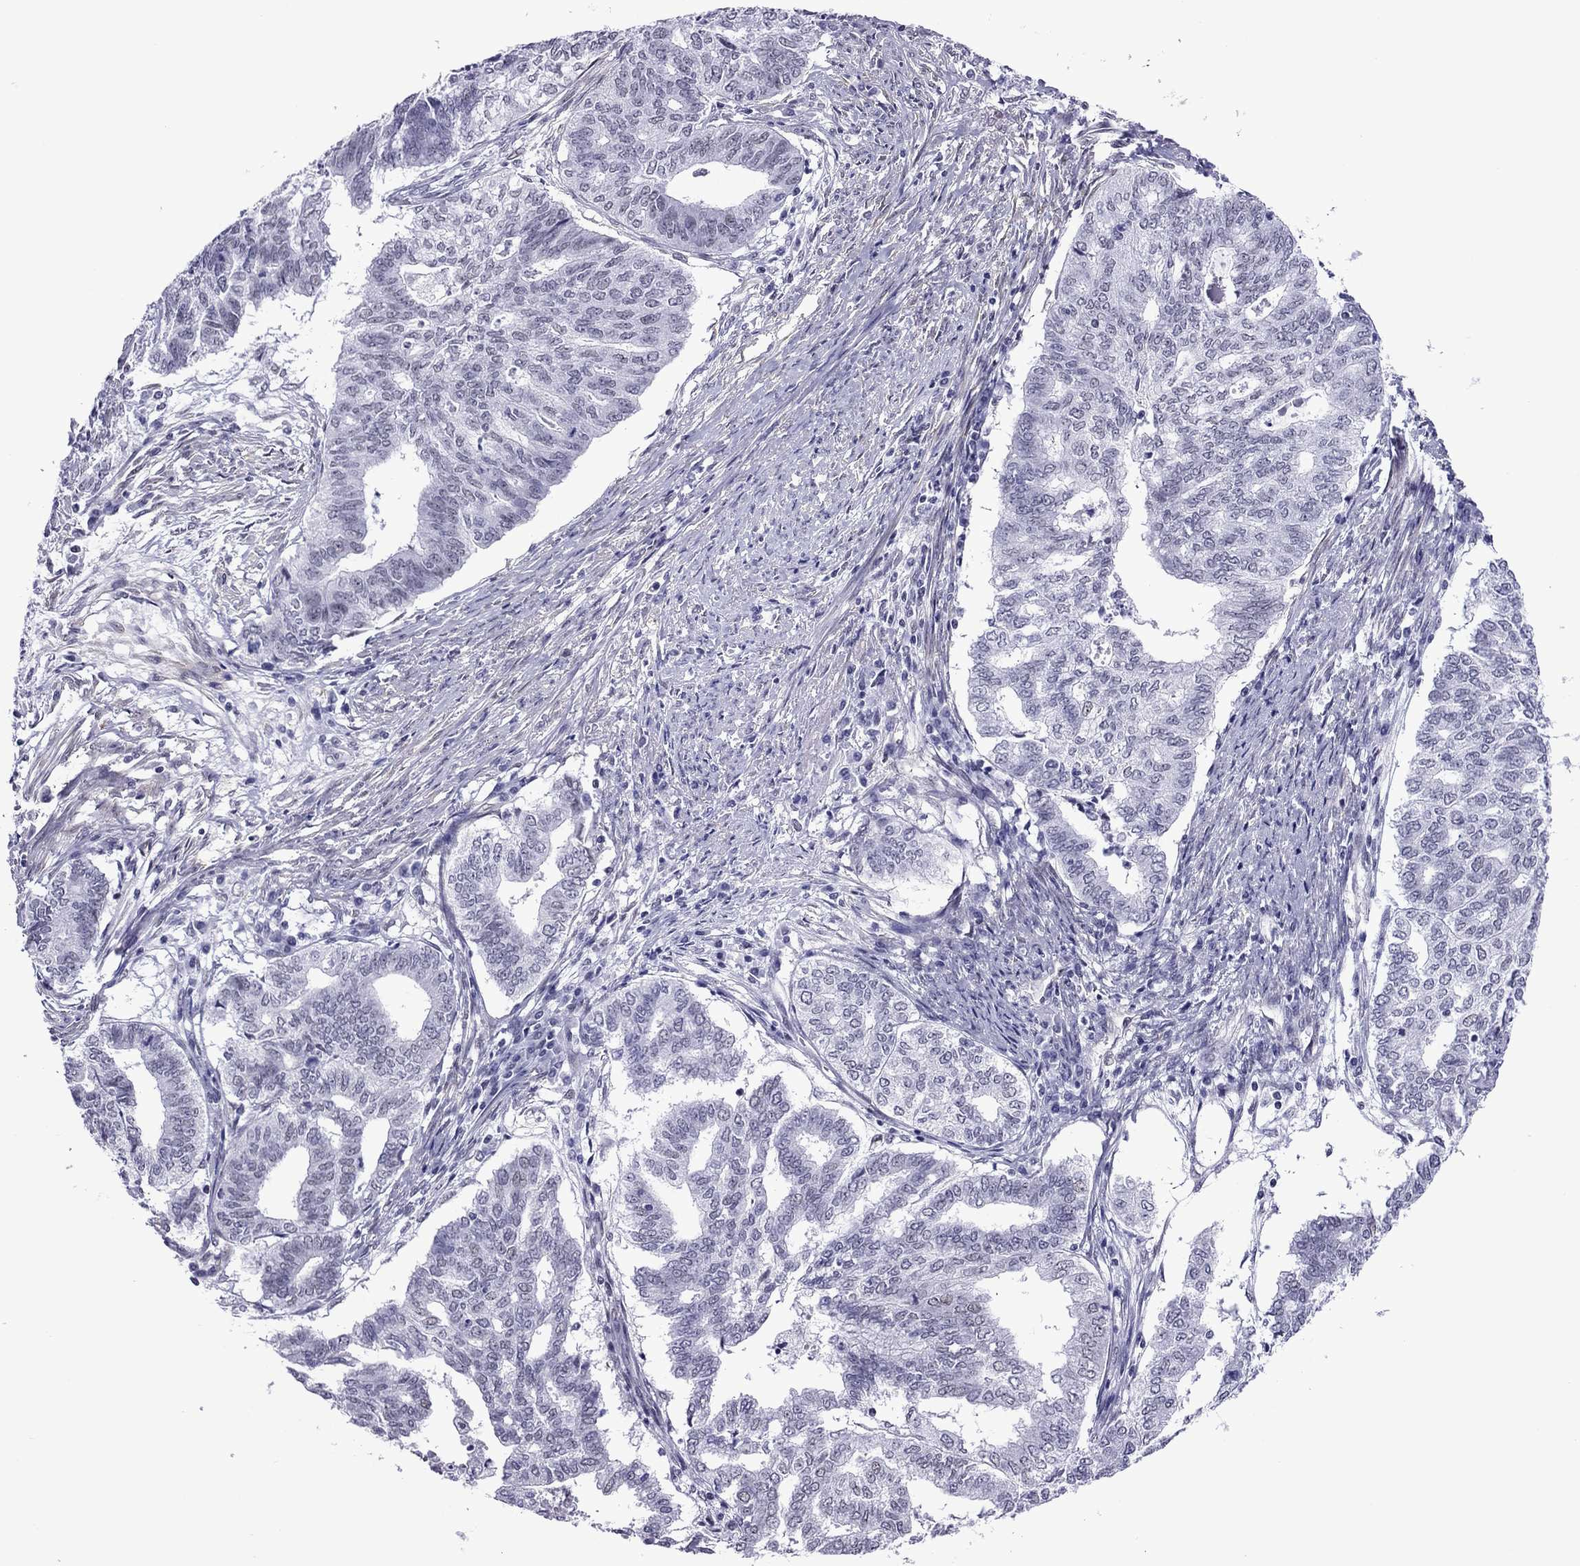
{"staining": {"intensity": "negative", "quantity": "none", "location": "none"}, "tissue": "endometrial cancer", "cell_type": "Tumor cells", "image_type": "cancer", "snomed": [{"axis": "morphology", "description": "Adenocarcinoma, NOS"}, {"axis": "topography", "description": "Endometrium"}], "caption": "This is a micrograph of immunohistochemistry staining of endometrial cancer (adenocarcinoma), which shows no expression in tumor cells. (DAB IHC with hematoxylin counter stain).", "gene": "ZNF646", "patient": {"sex": "female", "age": 79}}